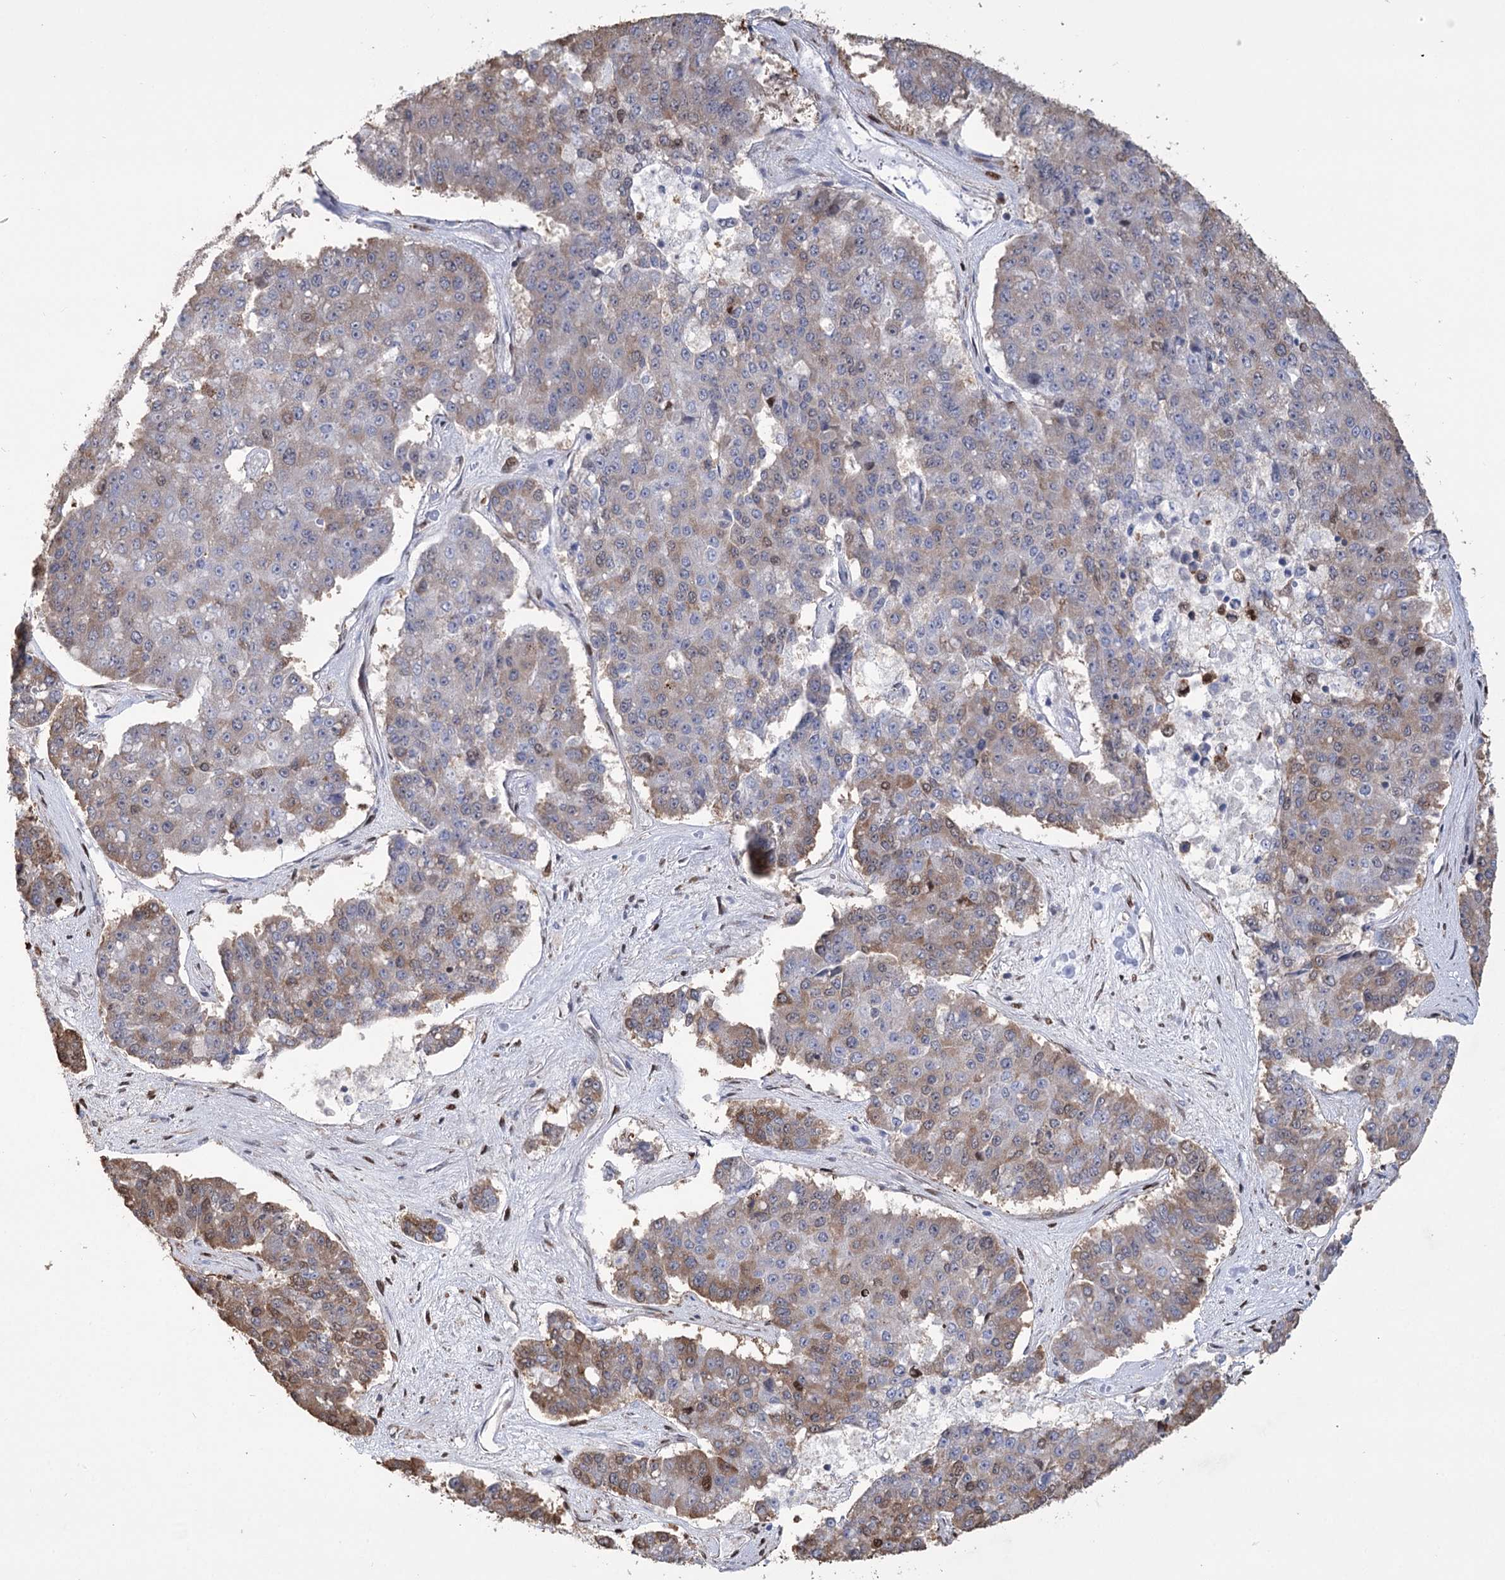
{"staining": {"intensity": "moderate", "quantity": "<25%", "location": "cytoplasmic/membranous"}, "tissue": "pancreatic cancer", "cell_type": "Tumor cells", "image_type": "cancer", "snomed": [{"axis": "morphology", "description": "Adenocarcinoma, NOS"}, {"axis": "topography", "description": "Pancreas"}], "caption": "The photomicrograph exhibits immunohistochemical staining of pancreatic adenocarcinoma. There is moderate cytoplasmic/membranous expression is seen in approximately <25% of tumor cells.", "gene": "NFU1", "patient": {"sex": "male", "age": 50}}